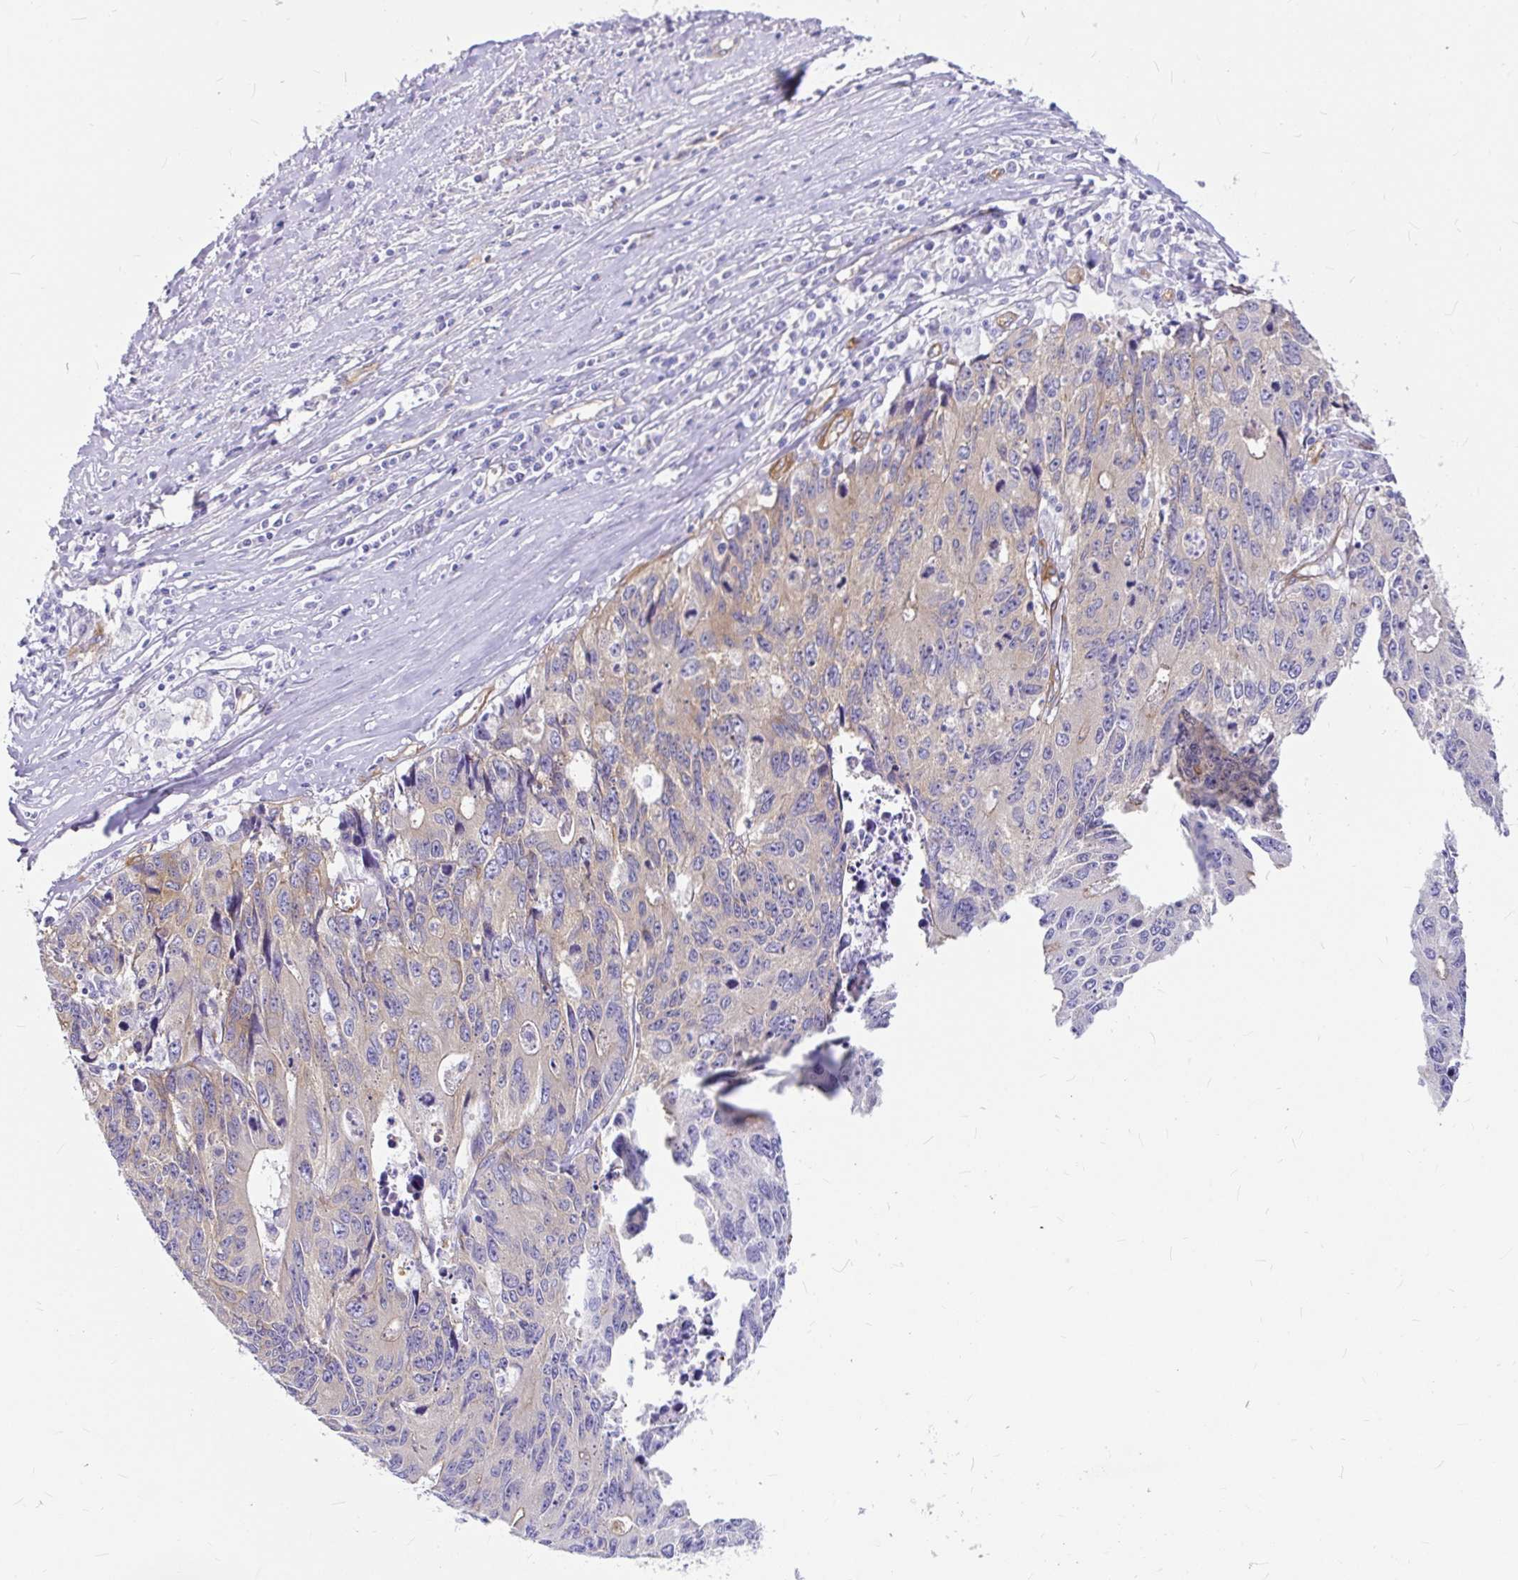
{"staining": {"intensity": "negative", "quantity": "none", "location": "none"}, "tissue": "liver cancer", "cell_type": "Tumor cells", "image_type": "cancer", "snomed": [{"axis": "morphology", "description": "Cholangiocarcinoma"}, {"axis": "topography", "description": "Liver"}], "caption": "Immunohistochemistry (IHC) histopathology image of cholangiocarcinoma (liver) stained for a protein (brown), which shows no expression in tumor cells. Nuclei are stained in blue.", "gene": "MYO1B", "patient": {"sex": "male", "age": 65}}